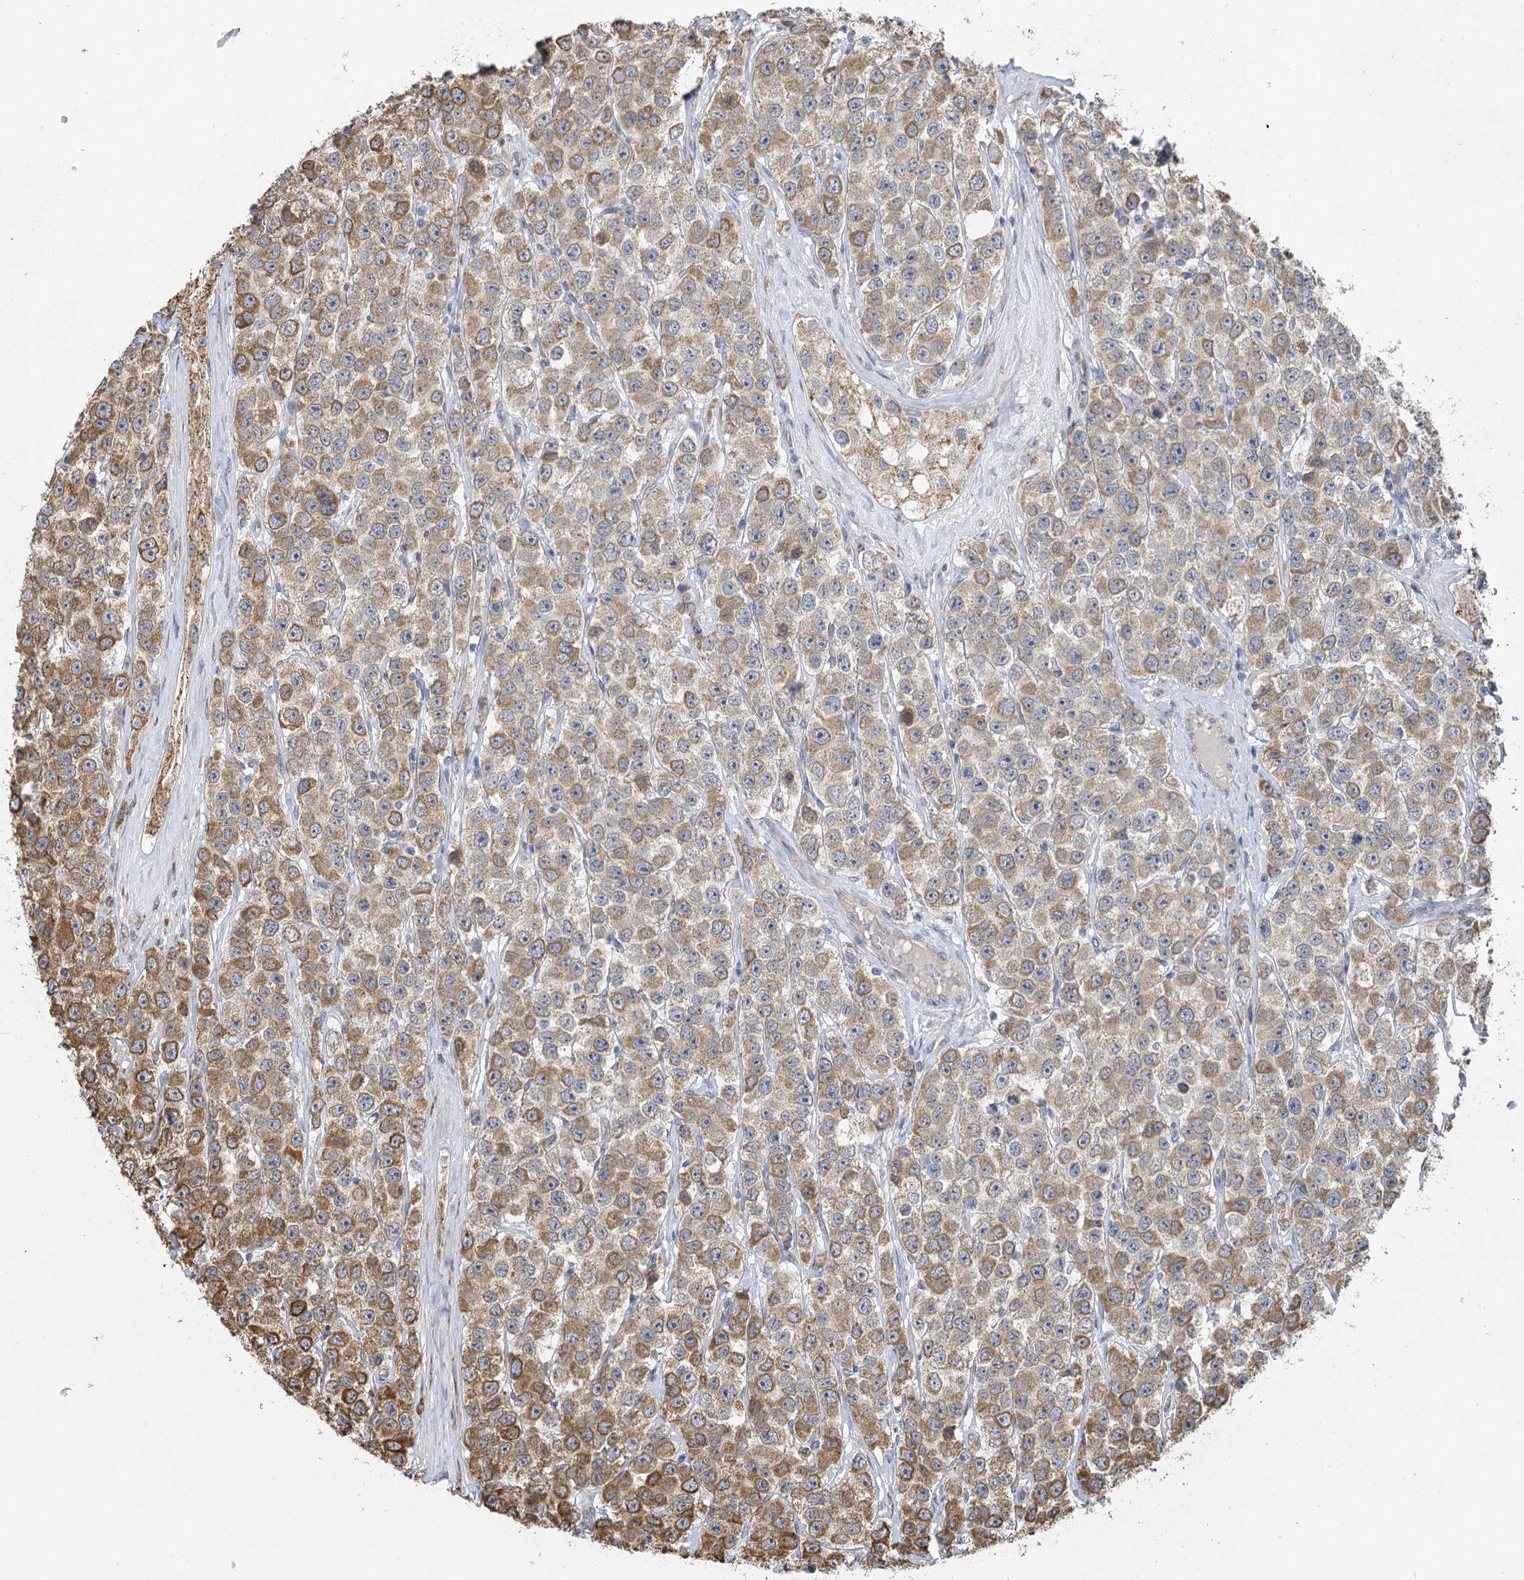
{"staining": {"intensity": "moderate", "quantity": ">75%", "location": "cytoplasmic/membranous"}, "tissue": "testis cancer", "cell_type": "Tumor cells", "image_type": "cancer", "snomed": [{"axis": "morphology", "description": "Seminoma, NOS"}, {"axis": "topography", "description": "Testis"}], "caption": "Immunohistochemical staining of human seminoma (testis) reveals medium levels of moderate cytoplasmic/membranous protein expression in approximately >75% of tumor cells.", "gene": "IL11RA", "patient": {"sex": "male", "age": 28}}